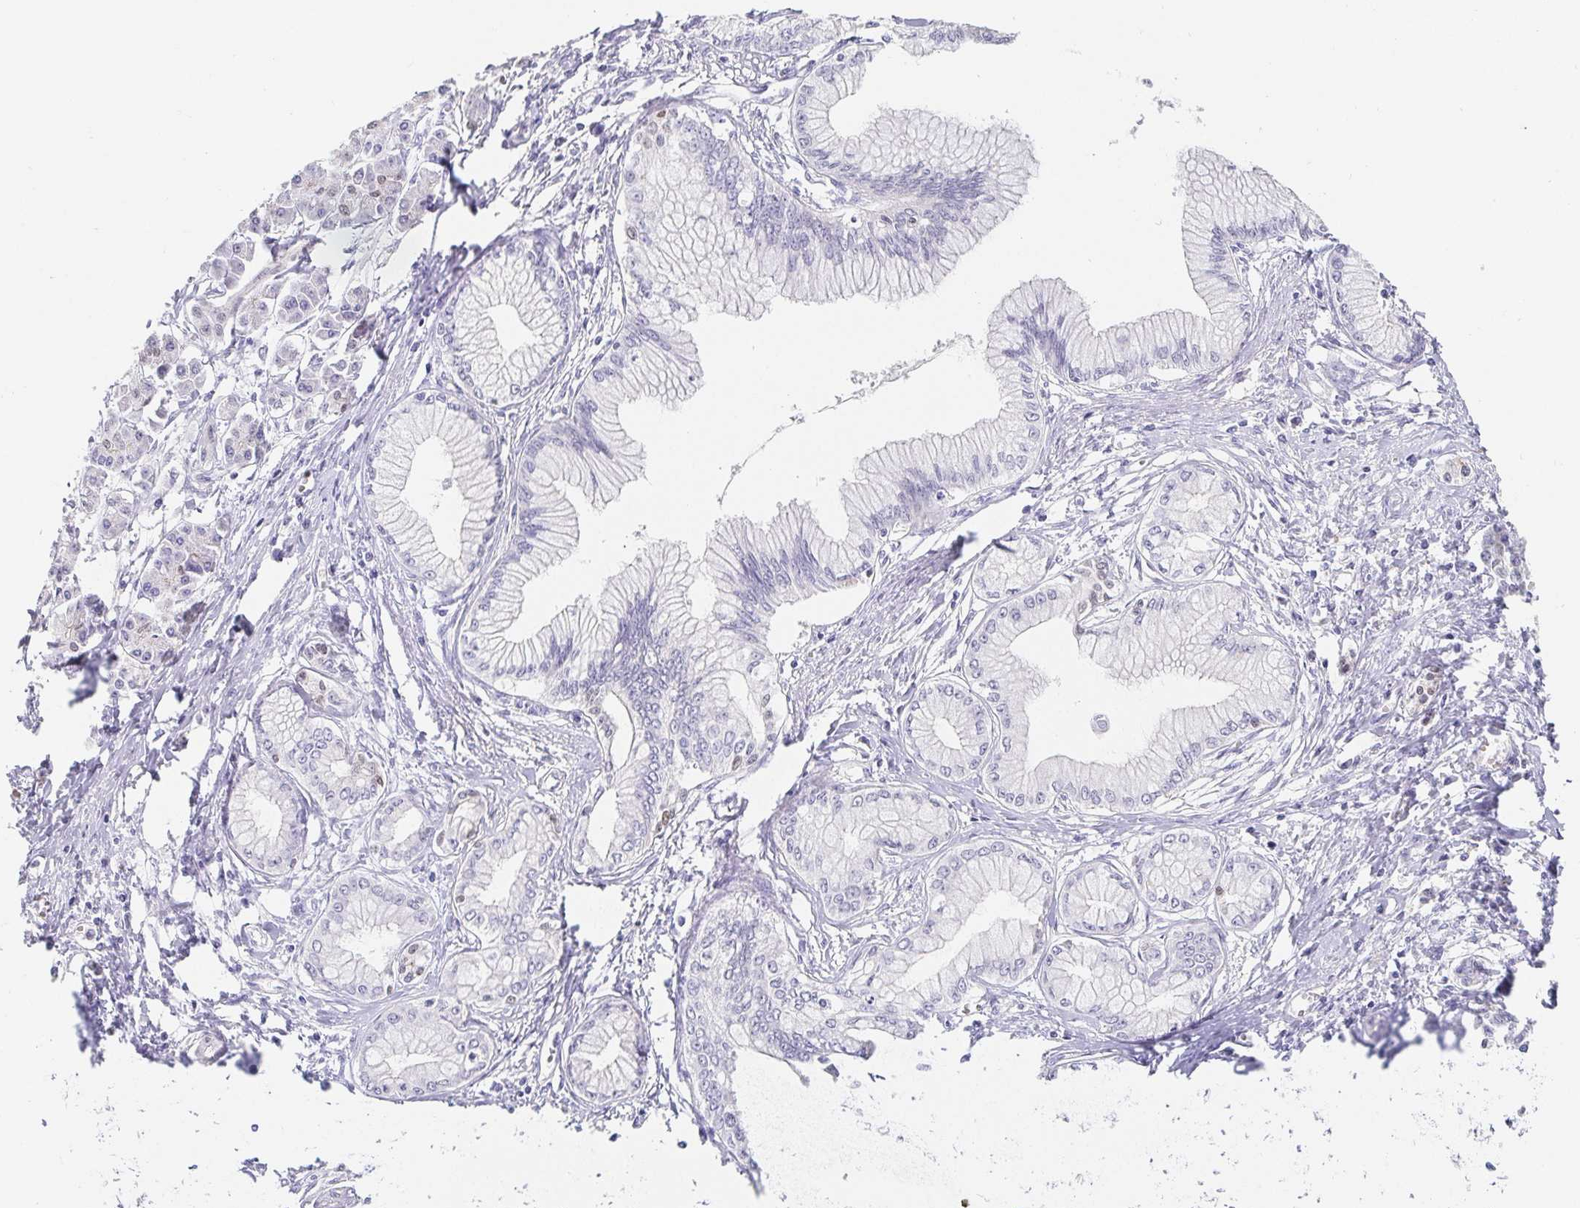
{"staining": {"intensity": "negative", "quantity": "none", "location": "none"}, "tissue": "pancreatic cancer", "cell_type": "Tumor cells", "image_type": "cancer", "snomed": [{"axis": "morphology", "description": "Adenocarcinoma, NOS"}, {"axis": "topography", "description": "Pancreas"}], "caption": "IHC photomicrograph of pancreatic cancer stained for a protein (brown), which demonstrates no staining in tumor cells. The staining was performed using DAB (3,3'-diaminobenzidine) to visualize the protein expression in brown, while the nuclei were stained in blue with hematoxylin (Magnification: 20x).", "gene": "PDX1", "patient": {"sex": "female", "age": 68}}